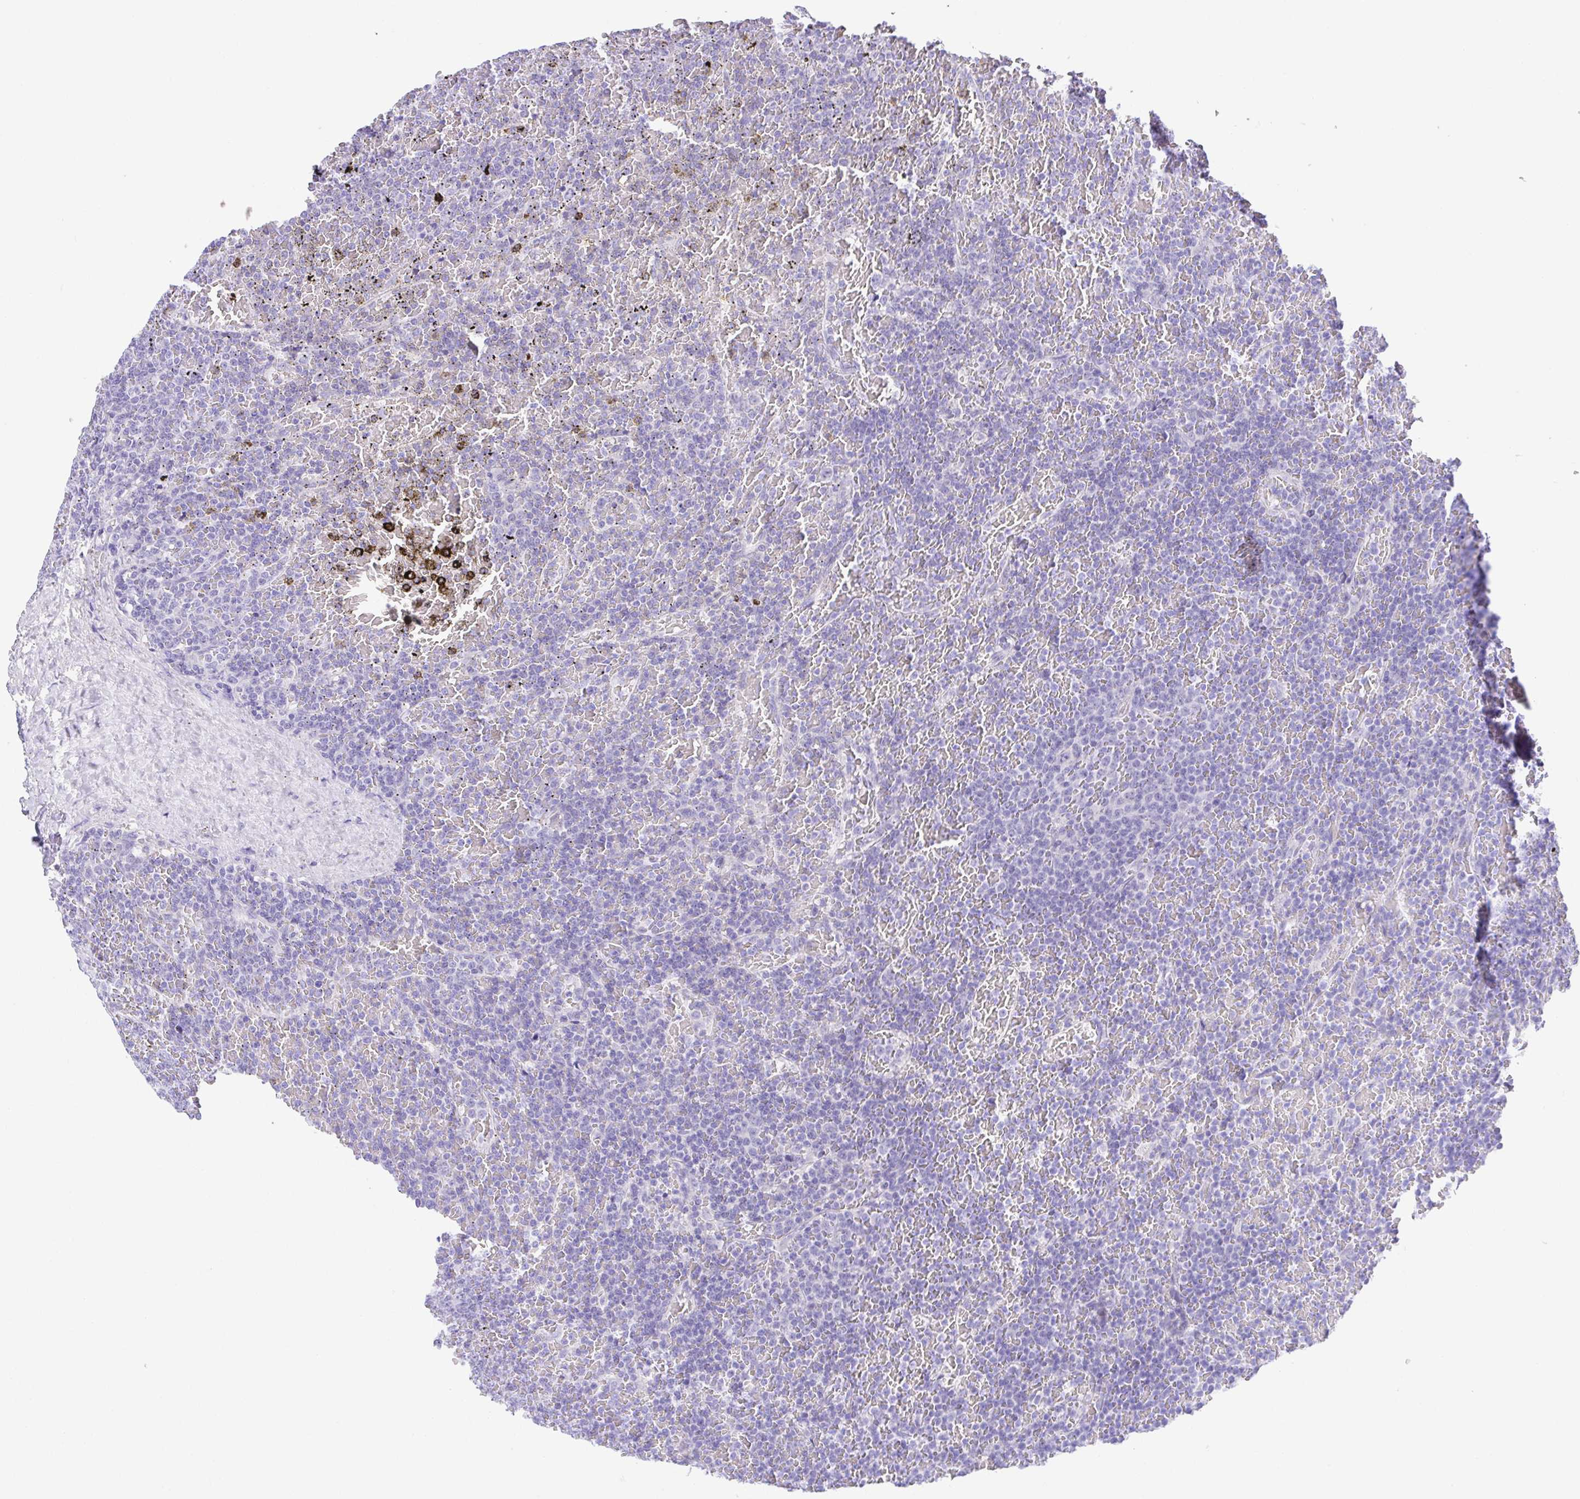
{"staining": {"intensity": "negative", "quantity": "none", "location": "none"}, "tissue": "lymphoma", "cell_type": "Tumor cells", "image_type": "cancer", "snomed": [{"axis": "morphology", "description": "Malignant lymphoma, non-Hodgkin's type, Low grade"}, {"axis": "topography", "description": "Spleen"}], "caption": "Immunohistochemical staining of low-grade malignant lymphoma, non-Hodgkin's type shows no significant expression in tumor cells.", "gene": "LUZP4", "patient": {"sex": "female", "age": 77}}